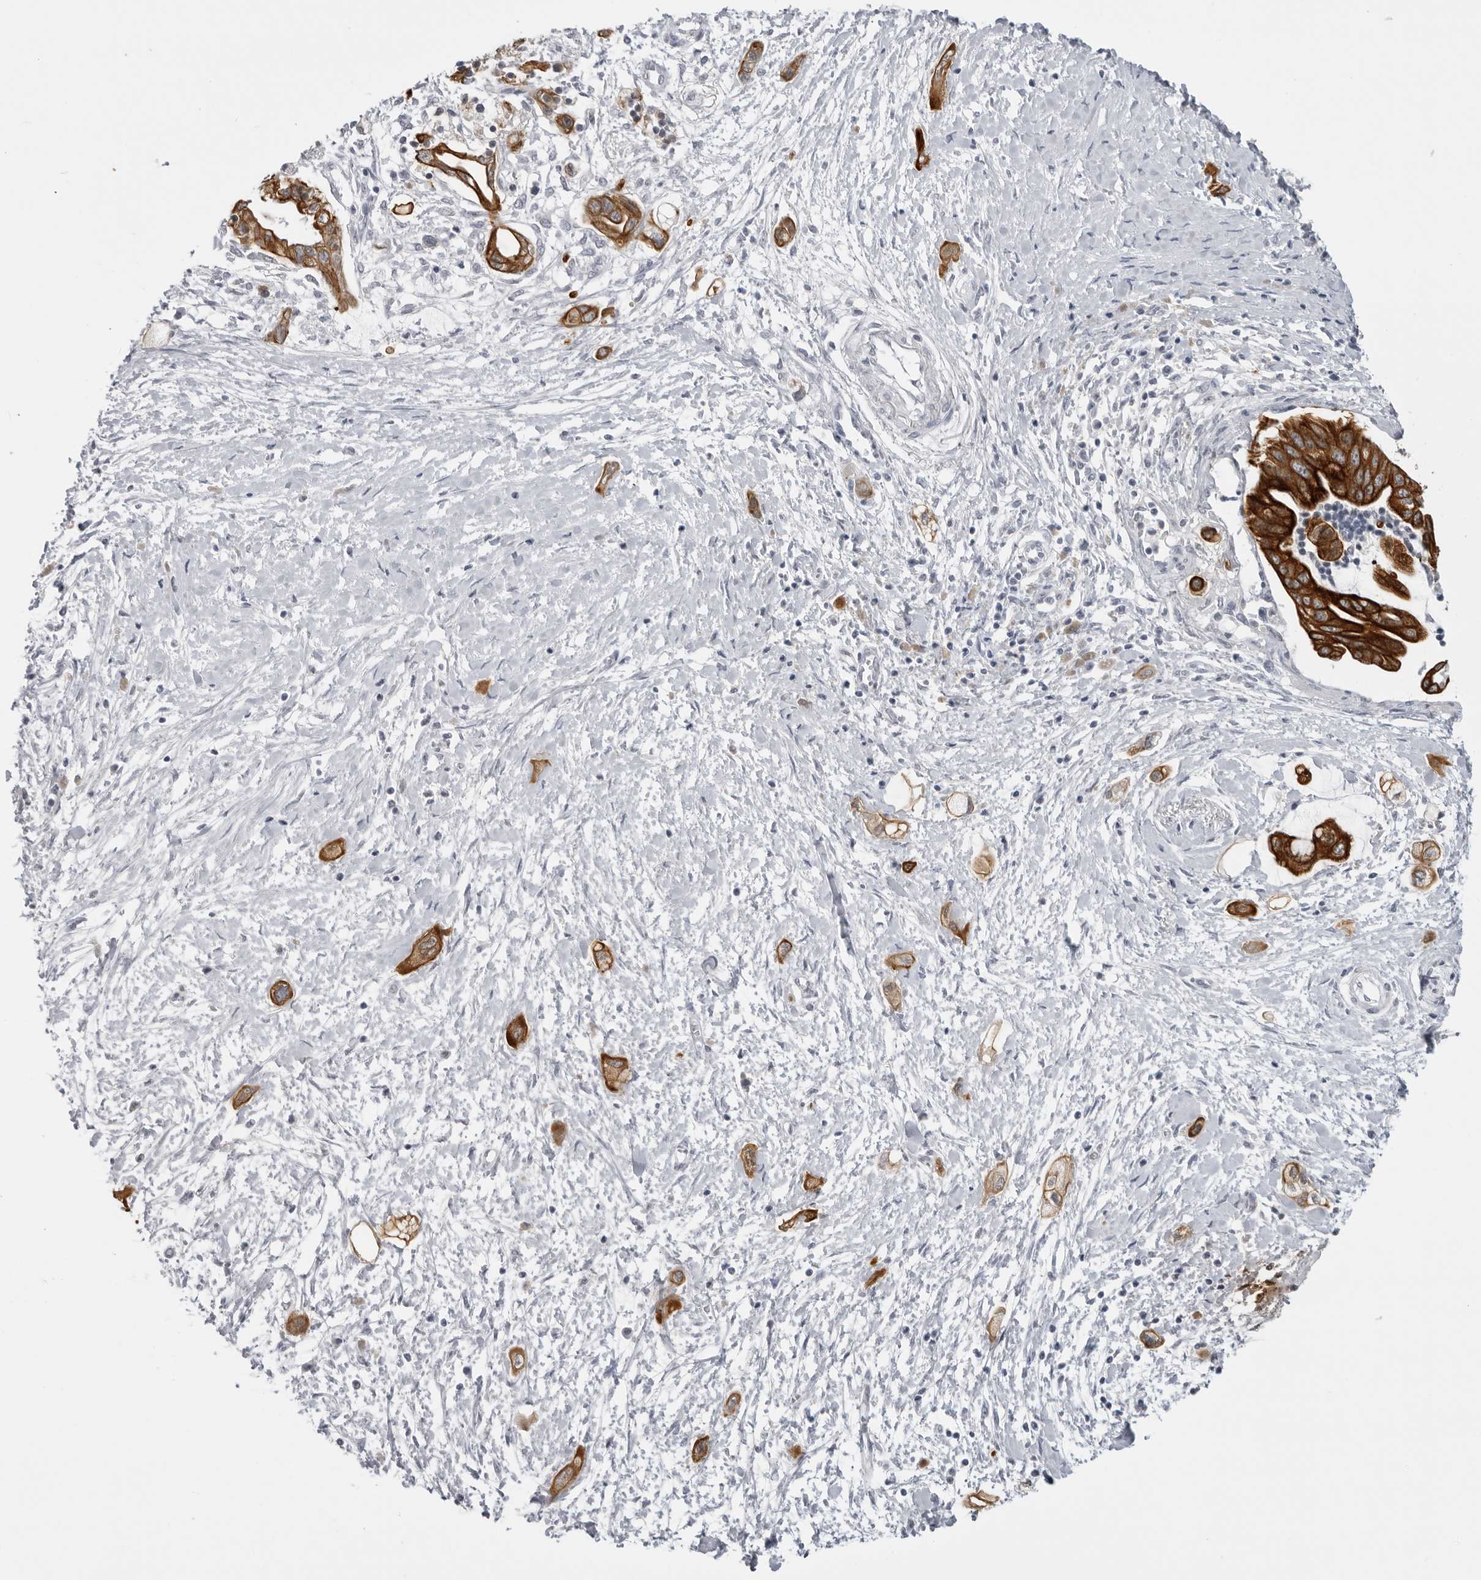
{"staining": {"intensity": "strong", "quantity": ">75%", "location": "cytoplasmic/membranous"}, "tissue": "pancreatic cancer", "cell_type": "Tumor cells", "image_type": "cancer", "snomed": [{"axis": "morphology", "description": "Adenocarcinoma, NOS"}, {"axis": "topography", "description": "Pancreas"}], "caption": "Protein expression analysis of adenocarcinoma (pancreatic) reveals strong cytoplasmic/membranous positivity in approximately >75% of tumor cells.", "gene": "SERPINF2", "patient": {"sex": "male", "age": 59}}